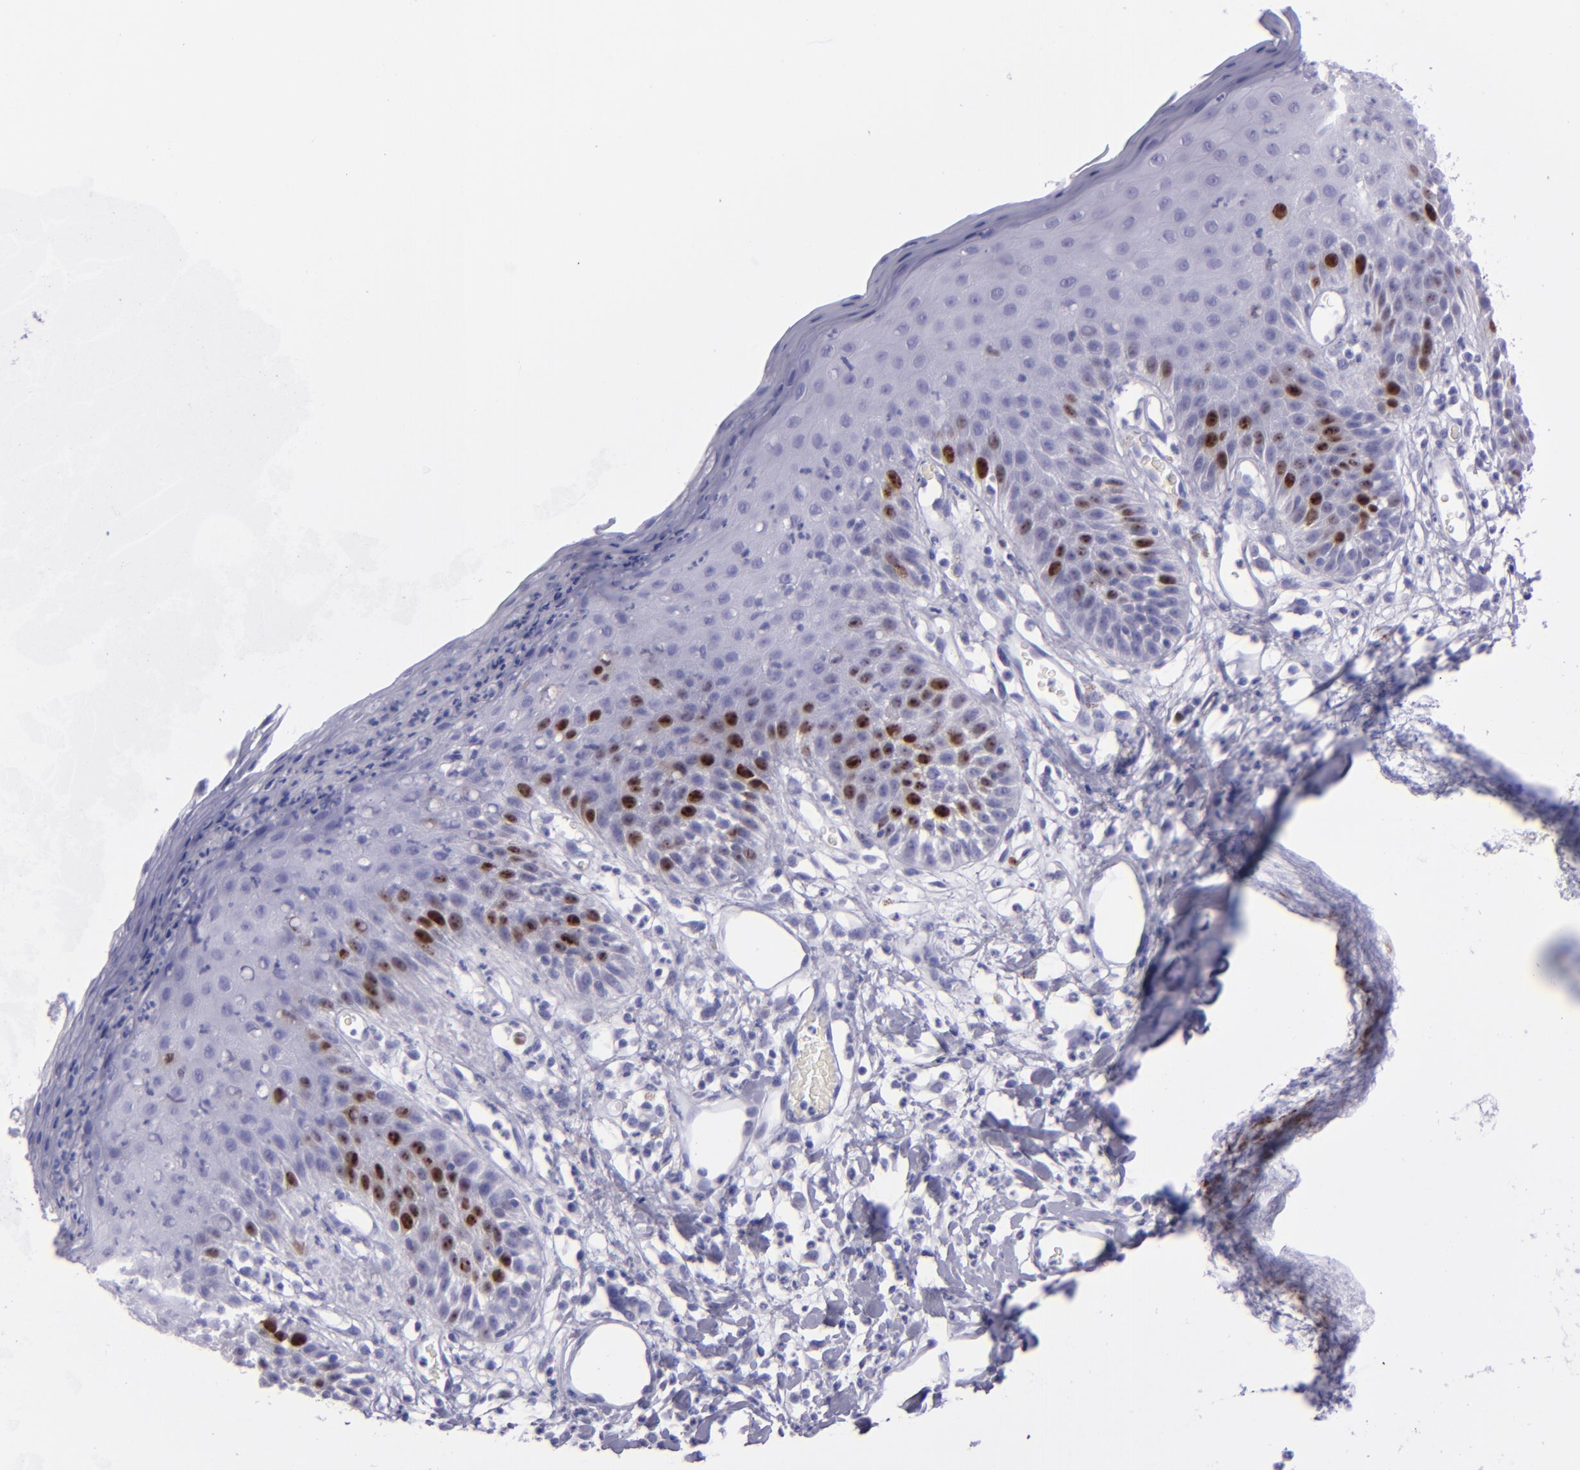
{"staining": {"intensity": "strong", "quantity": "<25%", "location": "nuclear"}, "tissue": "skin", "cell_type": "Epidermal cells", "image_type": "normal", "snomed": [{"axis": "morphology", "description": "Normal tissue, NOS"}, {"axis": "topography", "description": "Vulva"}, {"axis": "topography", "description": "Peripheral nerve tissue"}], "caption": "A high-resolution photomicrograph shows IHC staining of unremarkable skin, which reveals strong nuclear positivity in about <25% of epidermal cells. (Brightfield microscopy of DAB IHC at high magnification).", "gene": "TOP2A", "patient": {"sex": "female", "age": 68}}